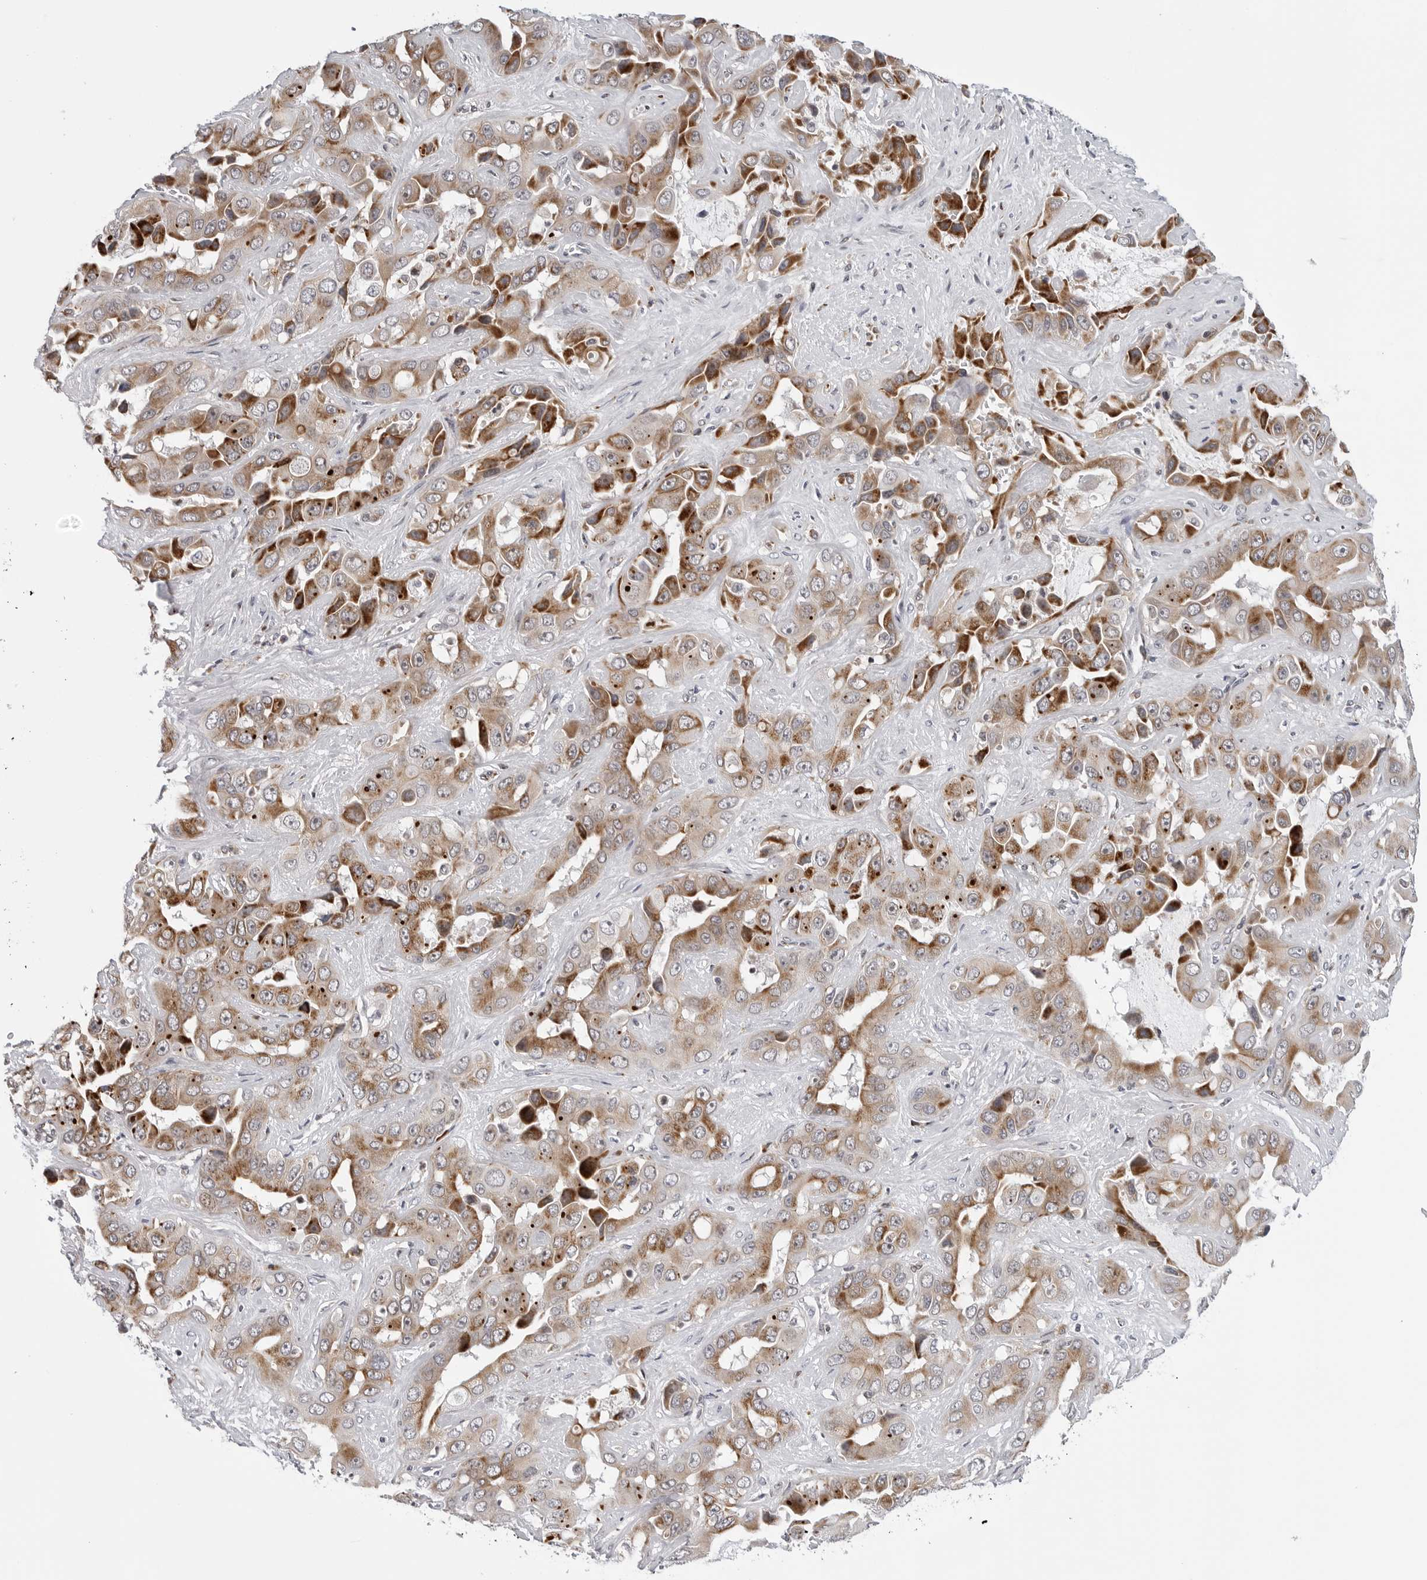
{"staining": {"intensity": "strong", "quantity": ">75%", "location": "cytoplasmic/membranous"}, "tissue": "liver cancer", "cell_type": "Tumor cells", "image_type": "cancer", "snomed": [{"axis": "morphology", "description": "Cholangiocarcinoma"}, {"axis": "topography", "description": "Liver"}], "caption": "A brown stain highlights strong cytoplasmic/membranous staining of a protein in cholangiocarcinoma (liver) tumor cells. The protein of interest is shown in brown color, while the nuclei are stained blue.", "gene": "CDK20", "patient": {"sex": "female", "age": 52}}